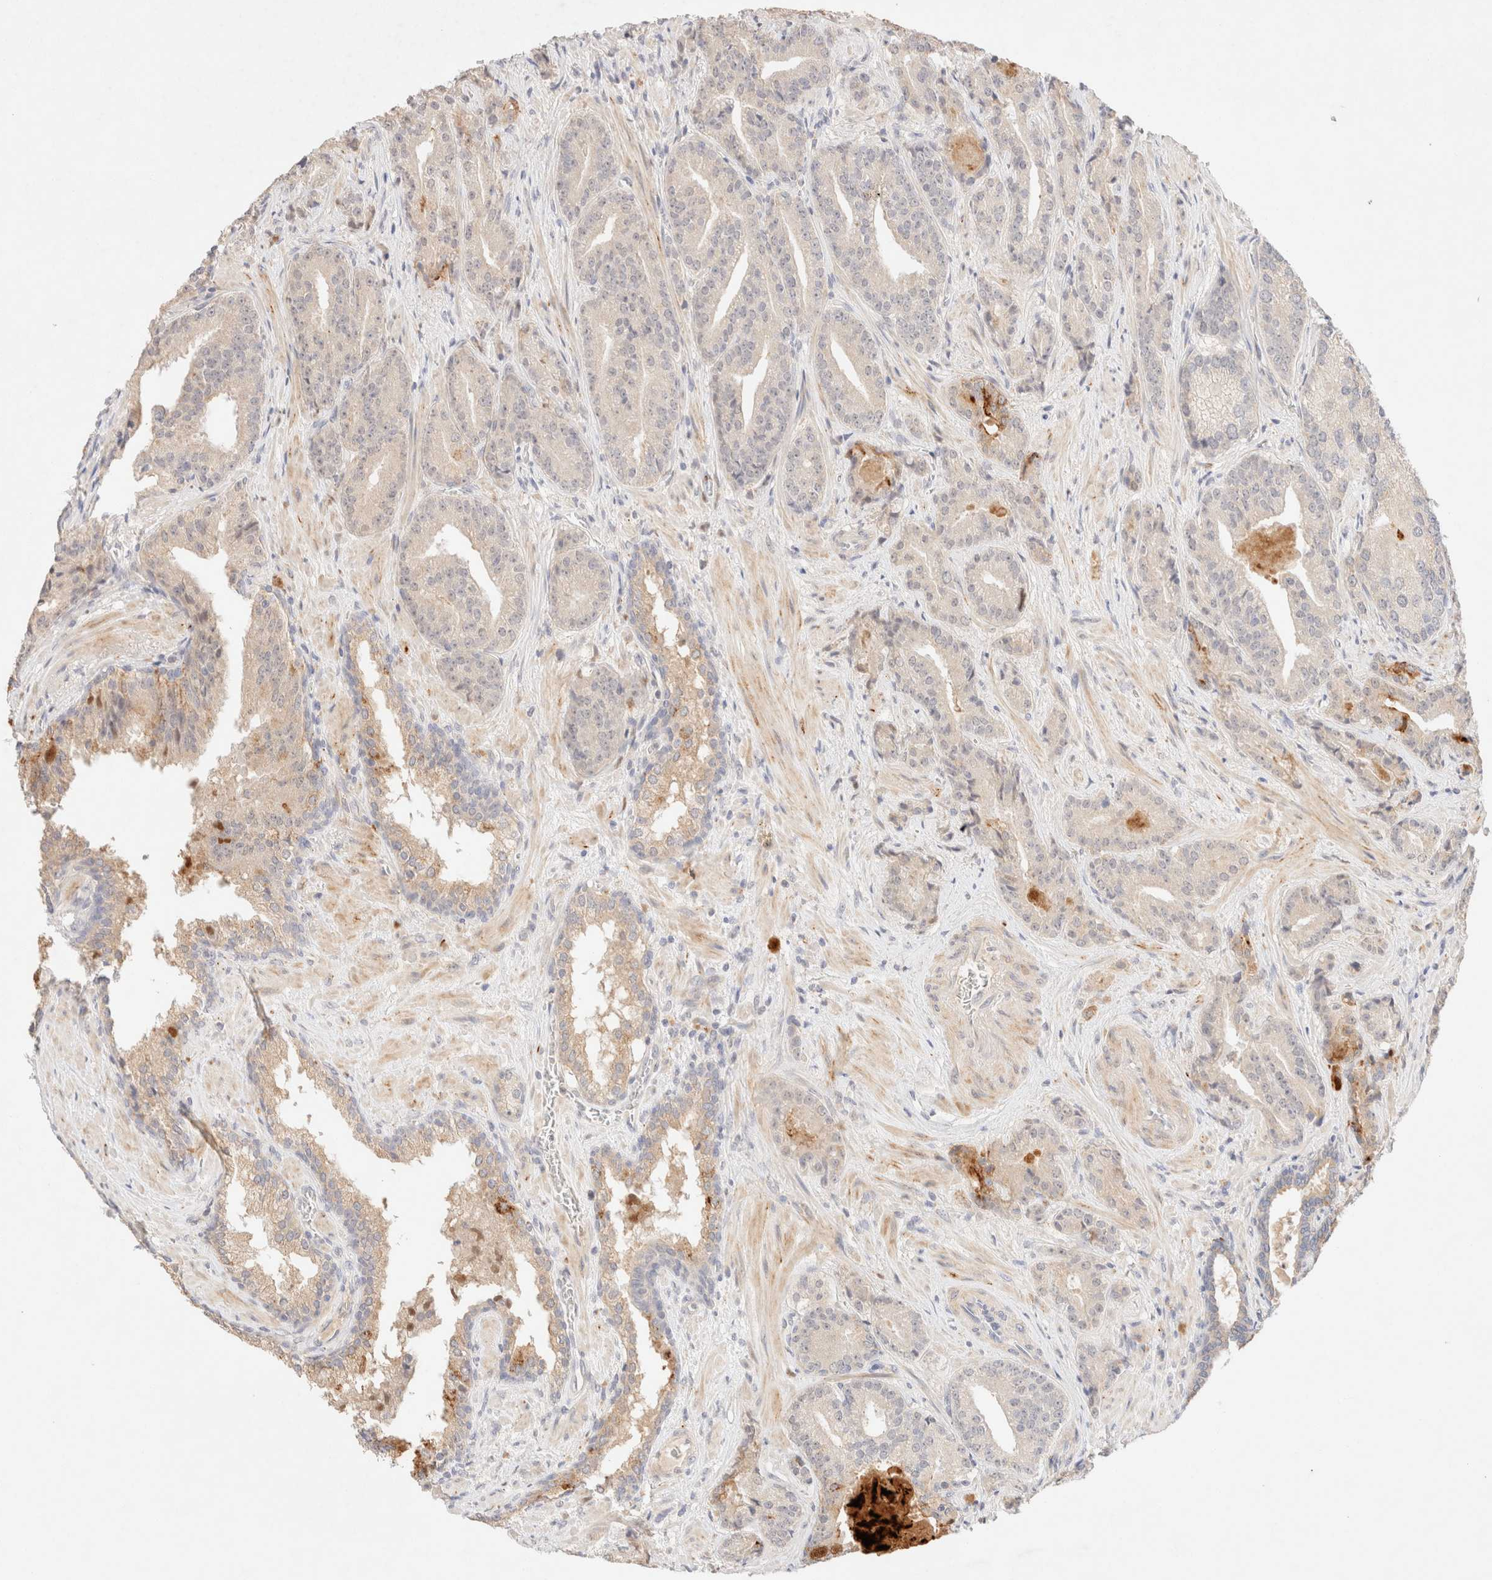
{"staining": {"intensity": "weak", "quantity": "25%-75%", "location": "cytoplasmic/membranous"}, "tissue": "prostate cancer", "cell_type": "Tumor cells", "image_type": "cancer", "snomed": [{"axis": "morphology", "description": "Adenocarcinoma, Low grade"}, {"axis": "topography", "description": "Prostate"}], "caption": "Prostate cancer stained with a brown dye displays weak cytoplasmic/membranous positive staining in about 25%-75% of tumor cells.", "gene": "SNTB1", "patient": {"sex": "male", "age": 67}}